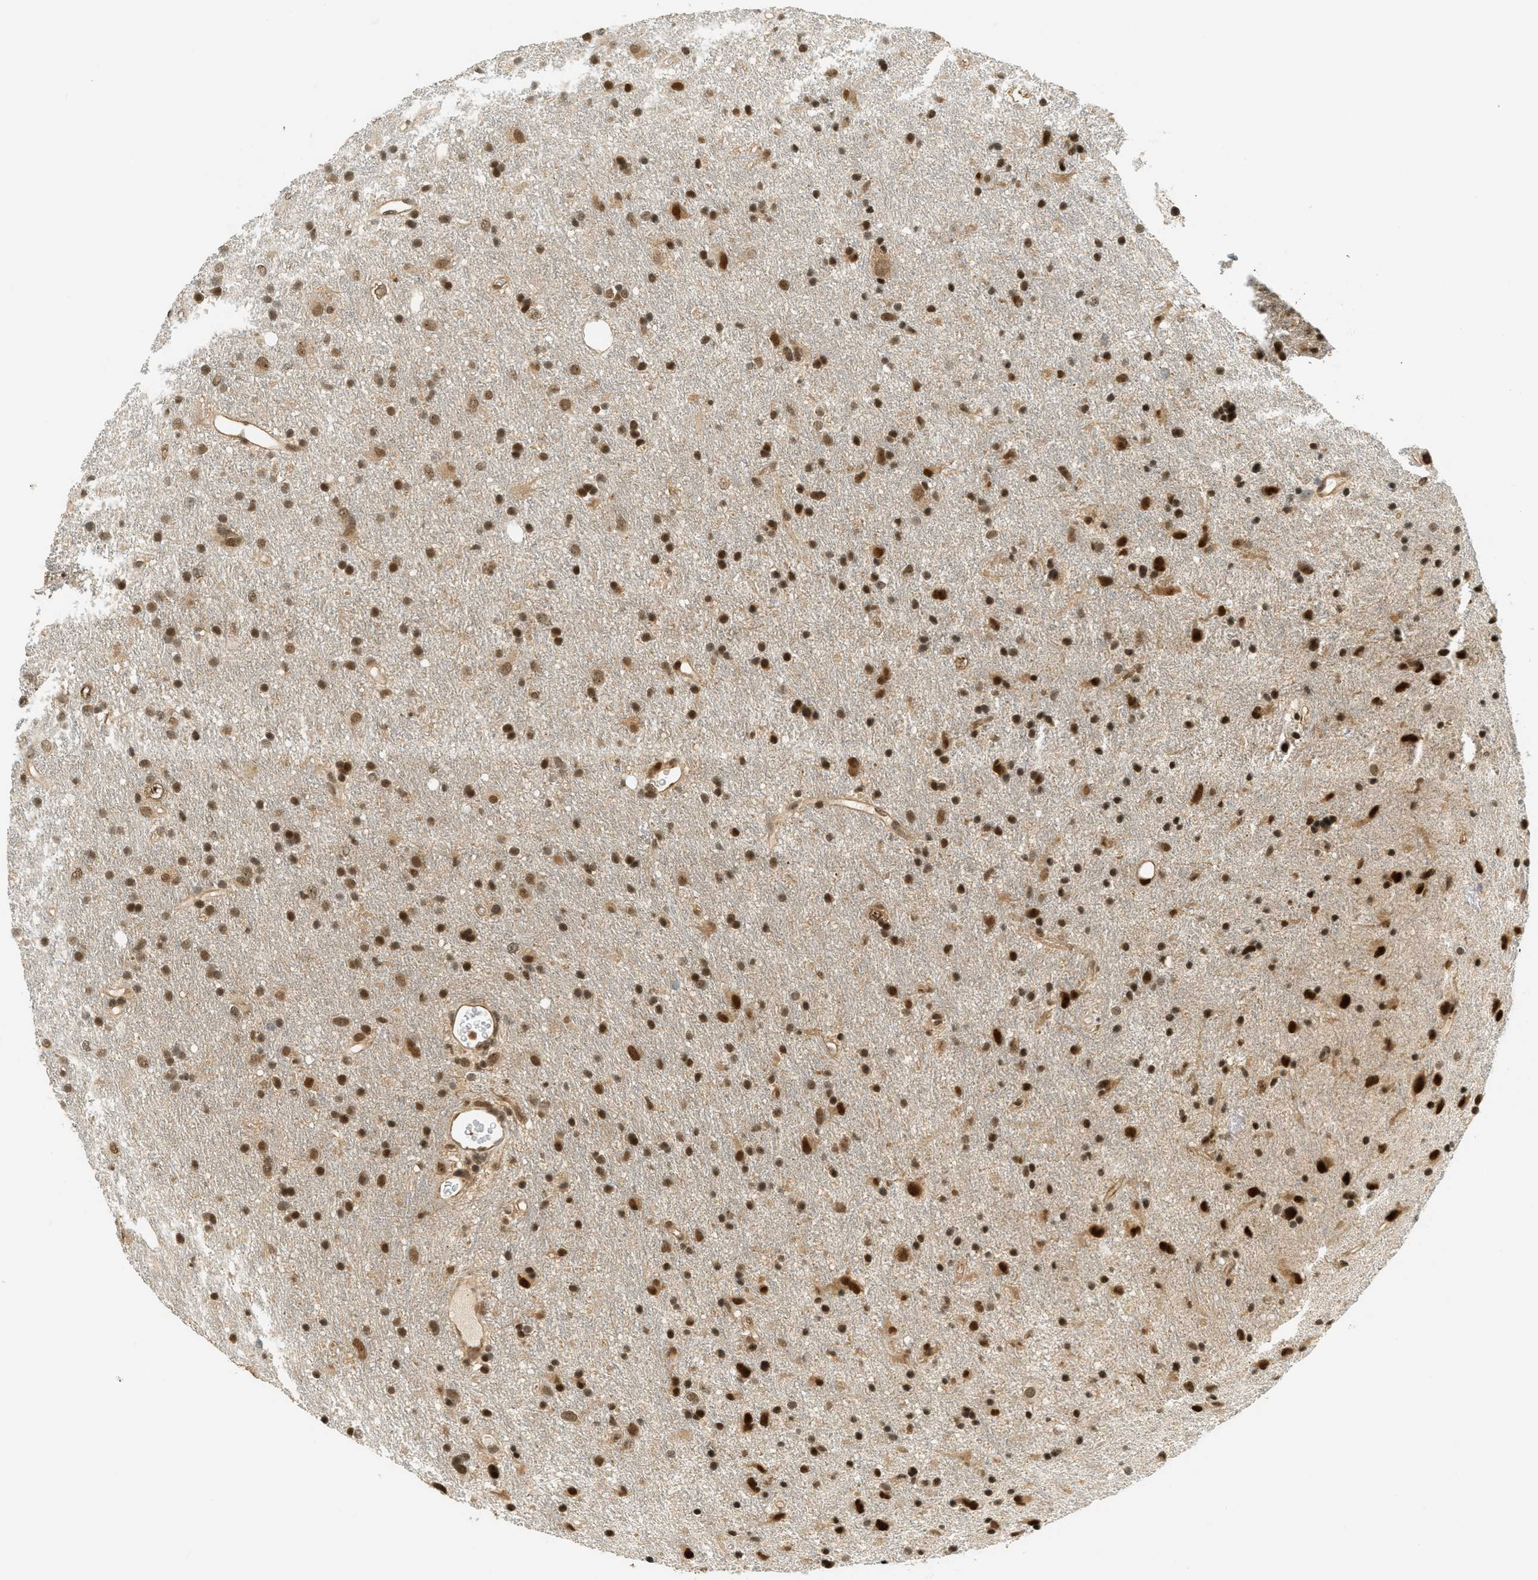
{"staining": {"intensity": "strong", "quantity": ">75%", "location": "nuclear"}, "tissue": "glioma", "cell_type": "Tumor cells", "image_type": "cancer", "snomed": [{"axis": "morphology", "description": "Glioma, malignant, Low grade"}, {"axis": "topography", "description": "Brain"}], "caption": "Tumor cells display strong nuclear staining in approximately >75% of cells in malignant glioma (low-grade). The staining was performed using DAB (3,3'-diaminobenzidine) to visualize the protein expression in brown, while the nuclei were stained in blue with hematoxylin (Magnification: 20x).", "gene": "FOXM1", "patient": {"sex": "male", "age": 77}}